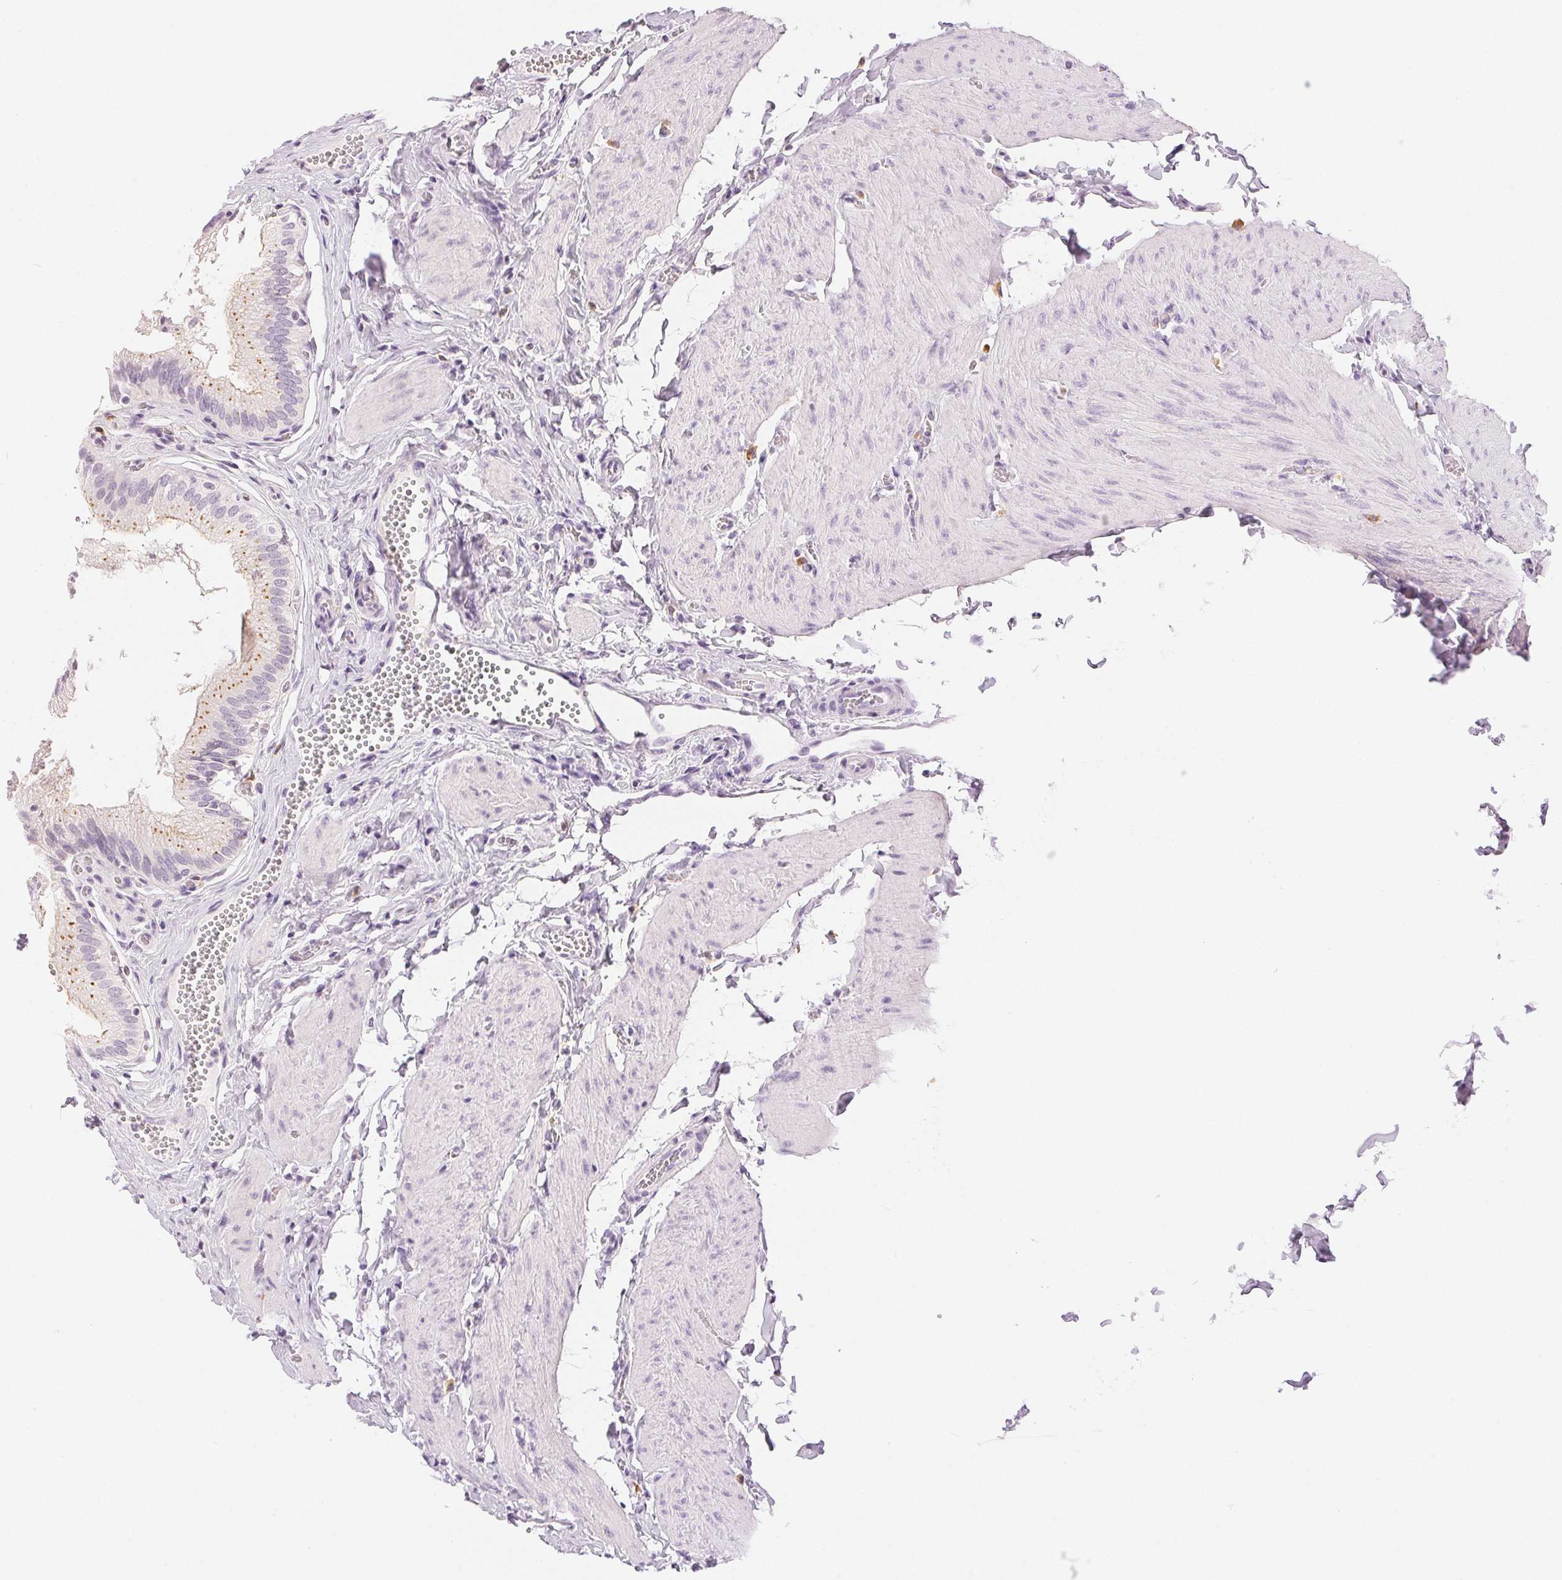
{"staining": {"intensity": "moderate", "quantity": "<25%", "location": "cytoplasmic/membranous"}, "tissue": "gallbladder", "cell_type": "Glandular cells", "image_type": "normal", "snomed": [{"axis": "morphology", "description": "Normal tissue, NOS"}, {"axis": "topography", "description": "Gallbladder"}, {"axis": "topography", "description": "Peripheral nerve tissue"}], "caption": "Immunohistochemical staining of unremarkable human gallbladder shows moderate cytoplasmic/membranous protein positivity in about <25% of glandular cells. (brown staining indicates protein expression, while blue staining denotes nuclei).", "gene": "SLC5A2", "patient": {"sex": "male", "age": 17}}